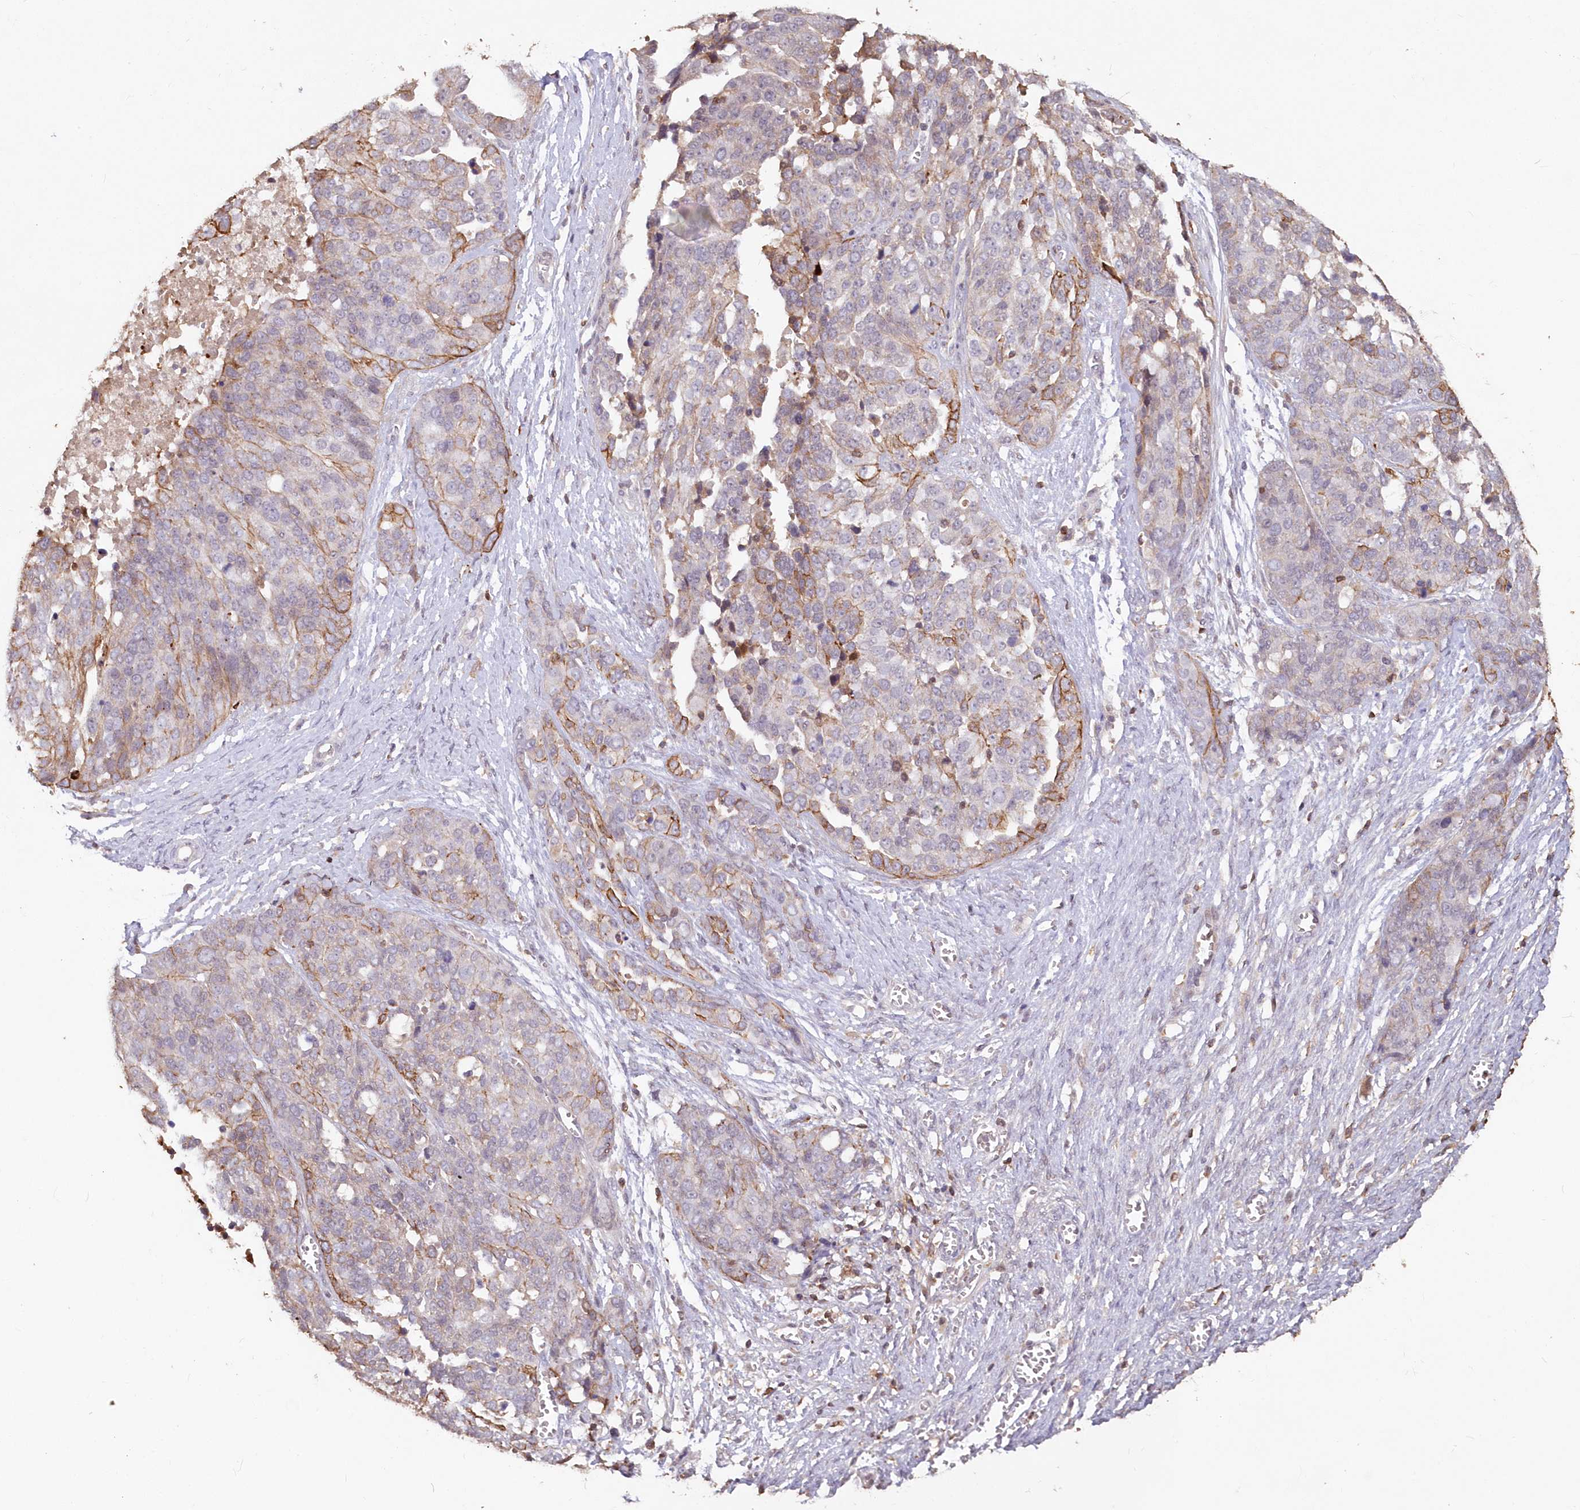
{"staining": {"intensity": "moderate", "quantity": "<25%", "location": "cytoplasmic/membranous"}, "tissue": "ovarian cancer", "cell_type": "Tumor cells", "image_type": "cancer", "snomed": [{"axis": "morphology", "description": "Cystadenocarcinoma, serous, NOS"}, {"axis": "topography", "description": "Ovary"}], "caption": "Human serous cystadenocarcinoma (ovarian) stained for a protein (brown) shows moderate cytoplasmic/membranous positive positivity in approximately <25% of tumor cells.", "gene": "SNED1", "patient": {"sex": "female", "age": 44}}